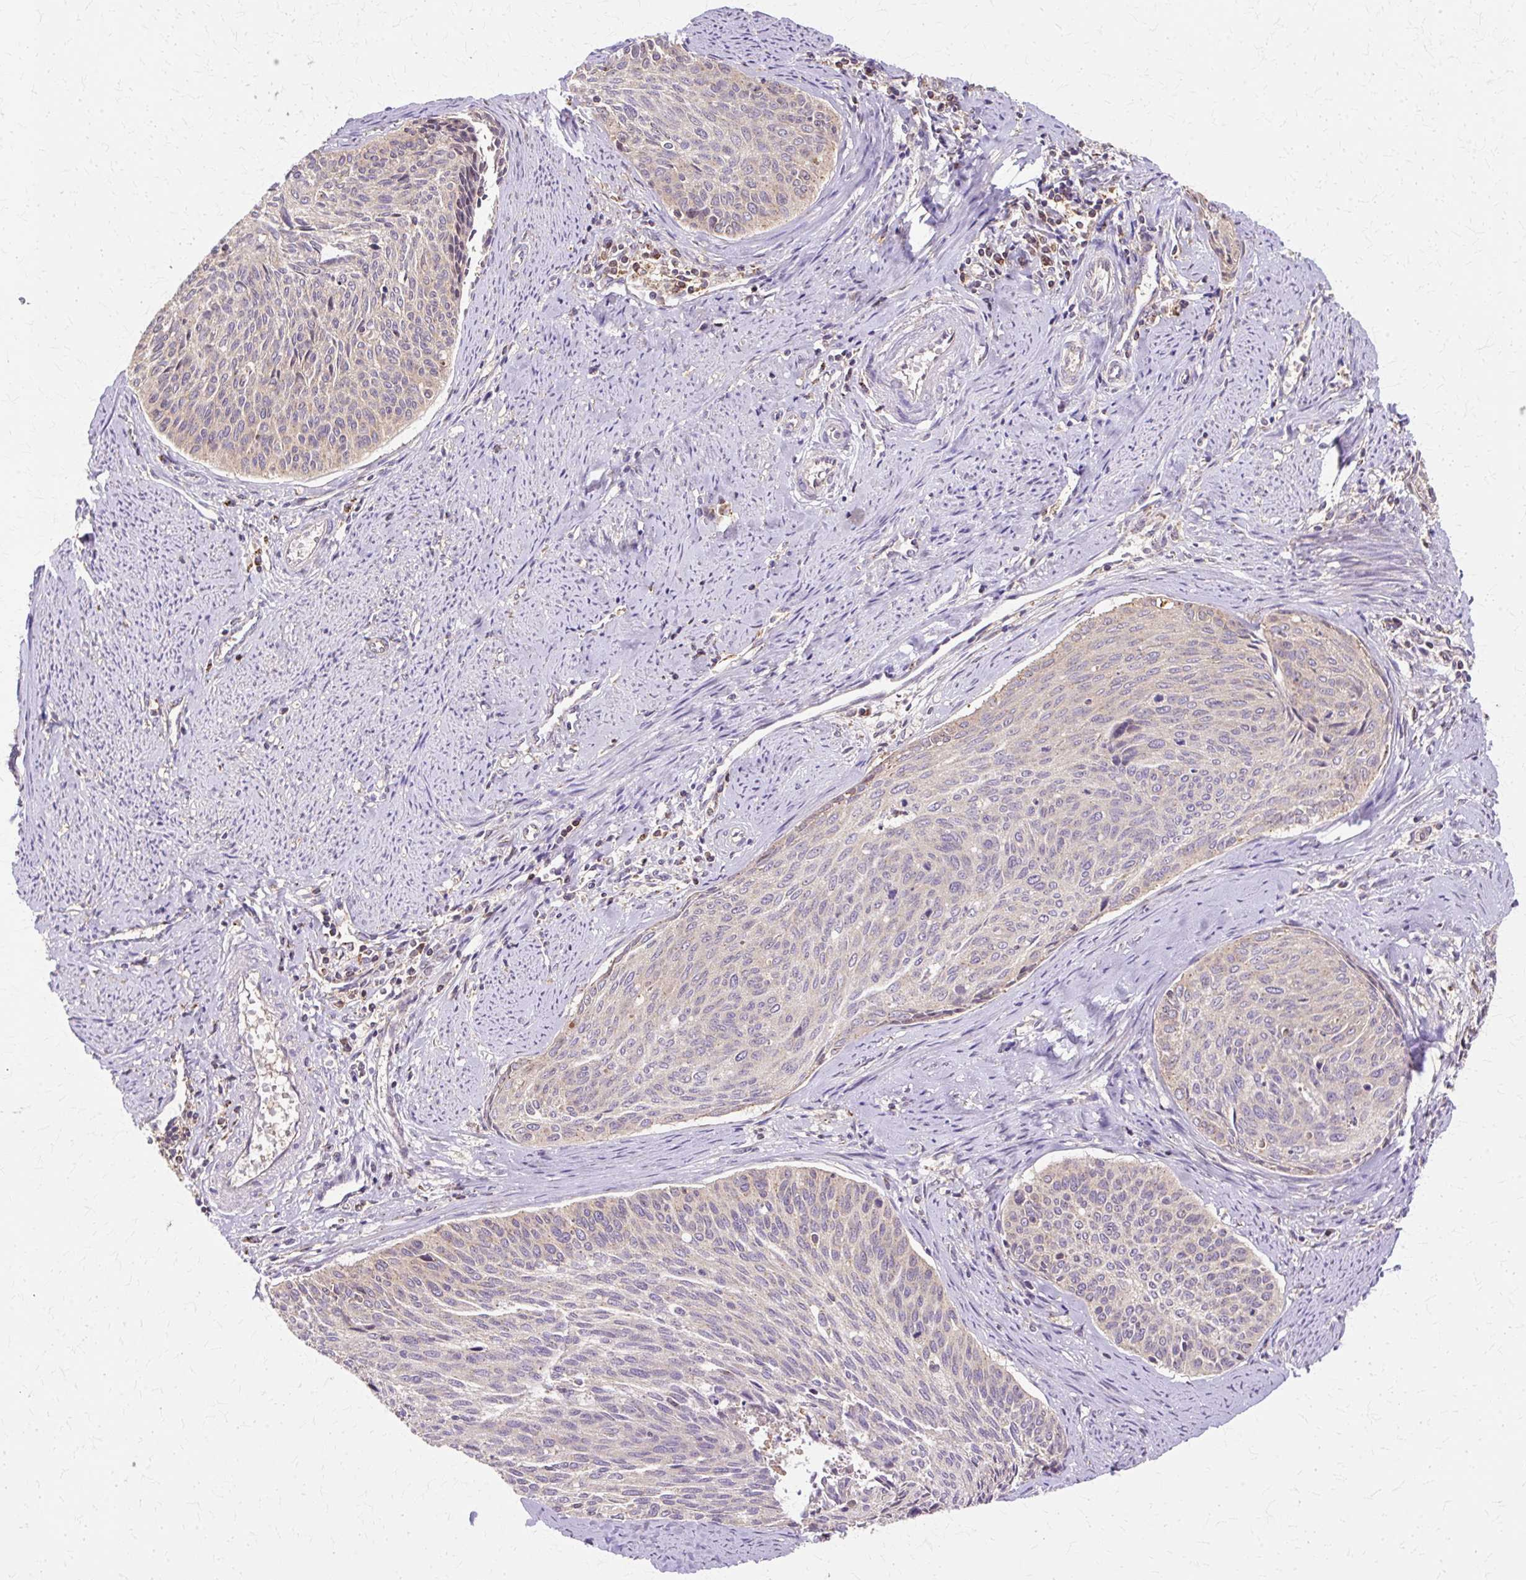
{"staining": {"intensity": "weak", "quantity": "25%-75%", "location": "cytoplasmic/membranous"}, "tissue": "cervical cancer", "cell_type": "Tumor cells", "image_type": "cancer", "snomed": [{"axis": "morphology", "description": "Squamous cell carcinoma, NOS"}, {"axis": "topography", "description": "Cervix"}], "caption": "Protein positivity by immunohistochemistry demonstrates weak cytoplasmic/membranous expression in about 25%-75% of tumor cells in squamous cell carcinoma (cervical). (Stains: DAB in brown, nuclei in blue, Microscopy: brightfield microscopy at high magnification).", "gene": "COPB1", "patient": {"sex": "female", "age": 55}}